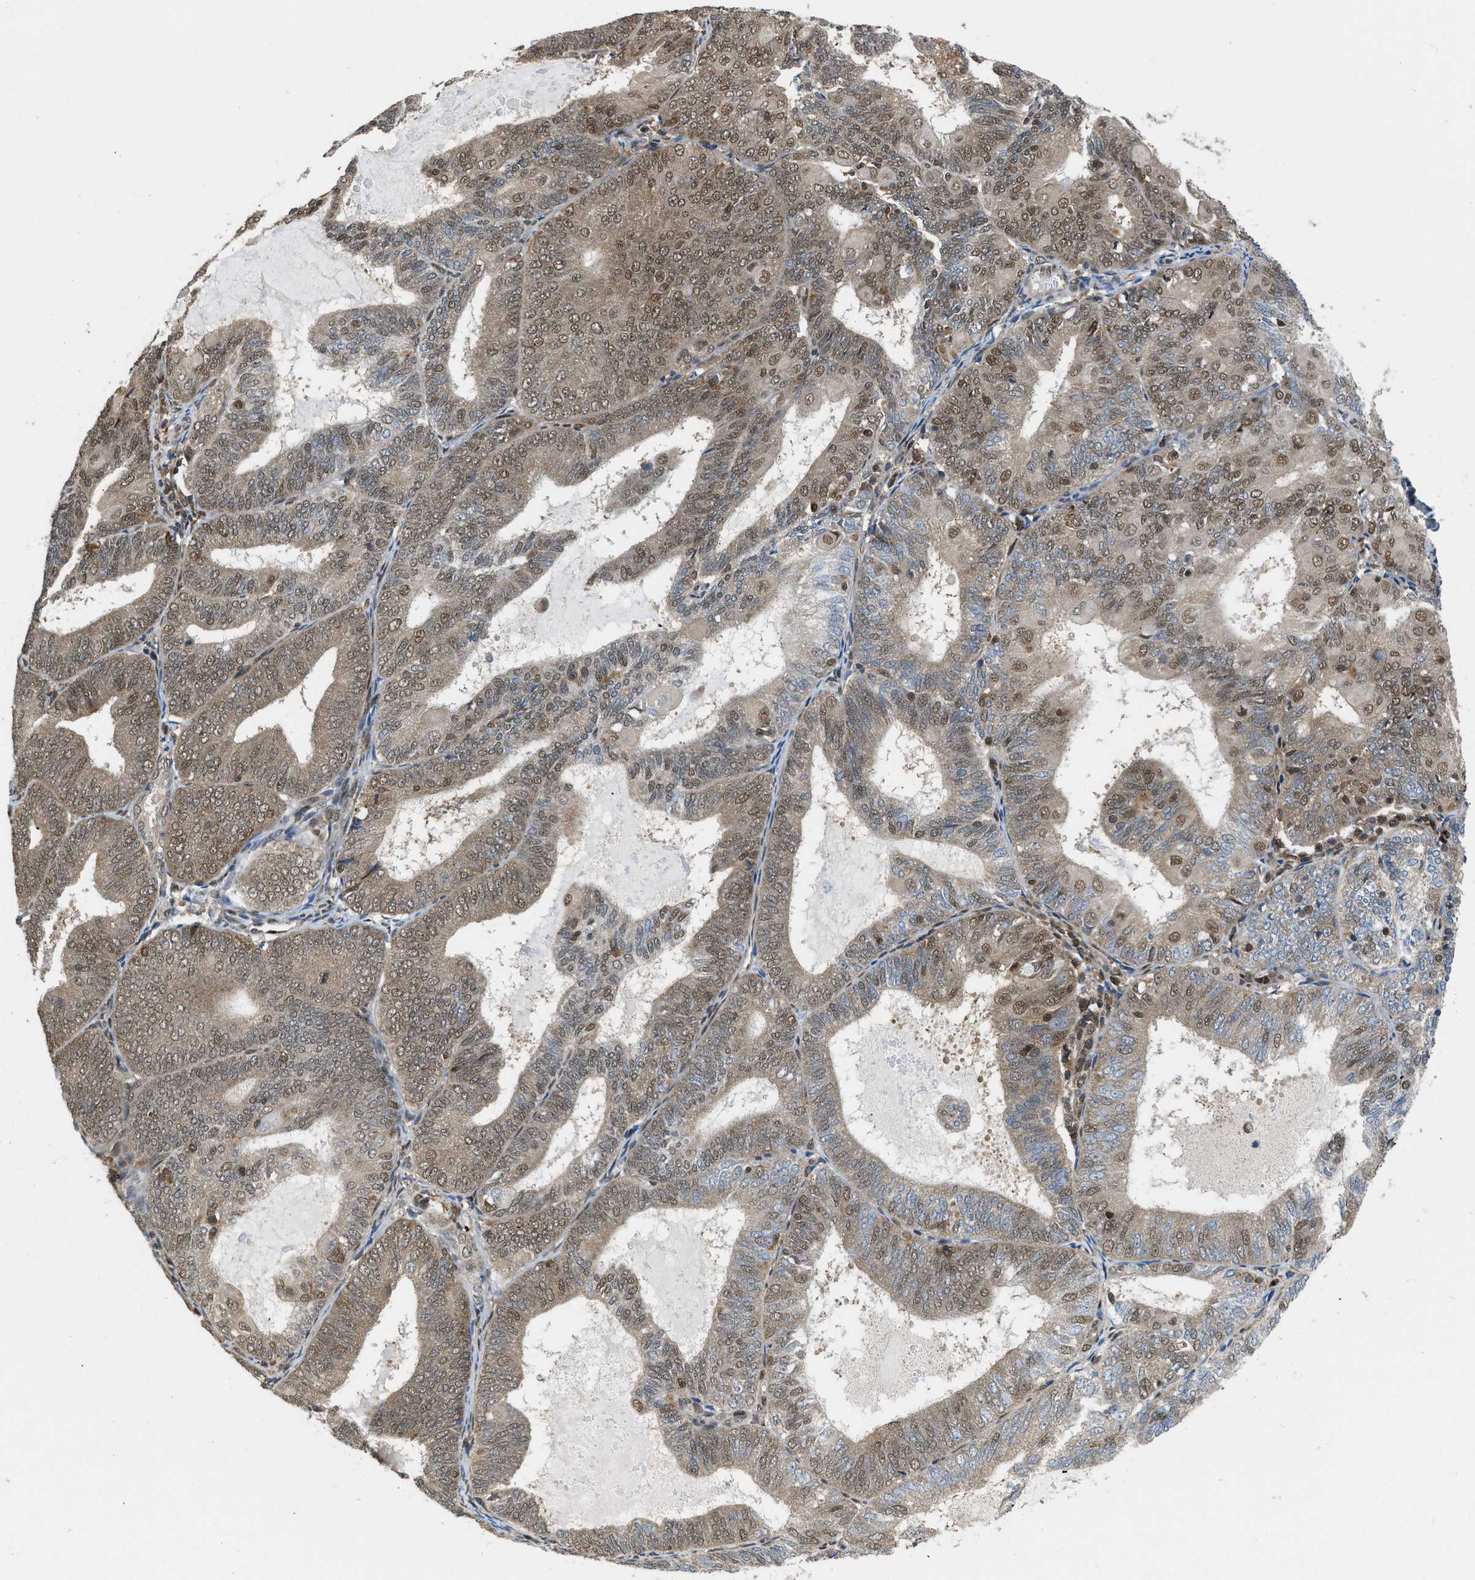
{"staining": {"intensity": "weak", "quantity": ">75%", "location": "cytoplasmic/membranous,nuclear"}, "tissue": "endometrial cancer", "cell_type": "Tumor cells", "image_type": "cancer", "snomed": [{"axis": "morphology", "description": "Adenocarcinoma, NOS"}, {"axis": "topography", "description": "Endometrium"}], "caption": "Endometrial cancer stained with a brown dye displays weak cytoplasmic/membranous and nuclear positive positivity in about >75% of tumor cells.", "gene": "ATF7IP", "patient": {"sex": "female", "age": 81}}